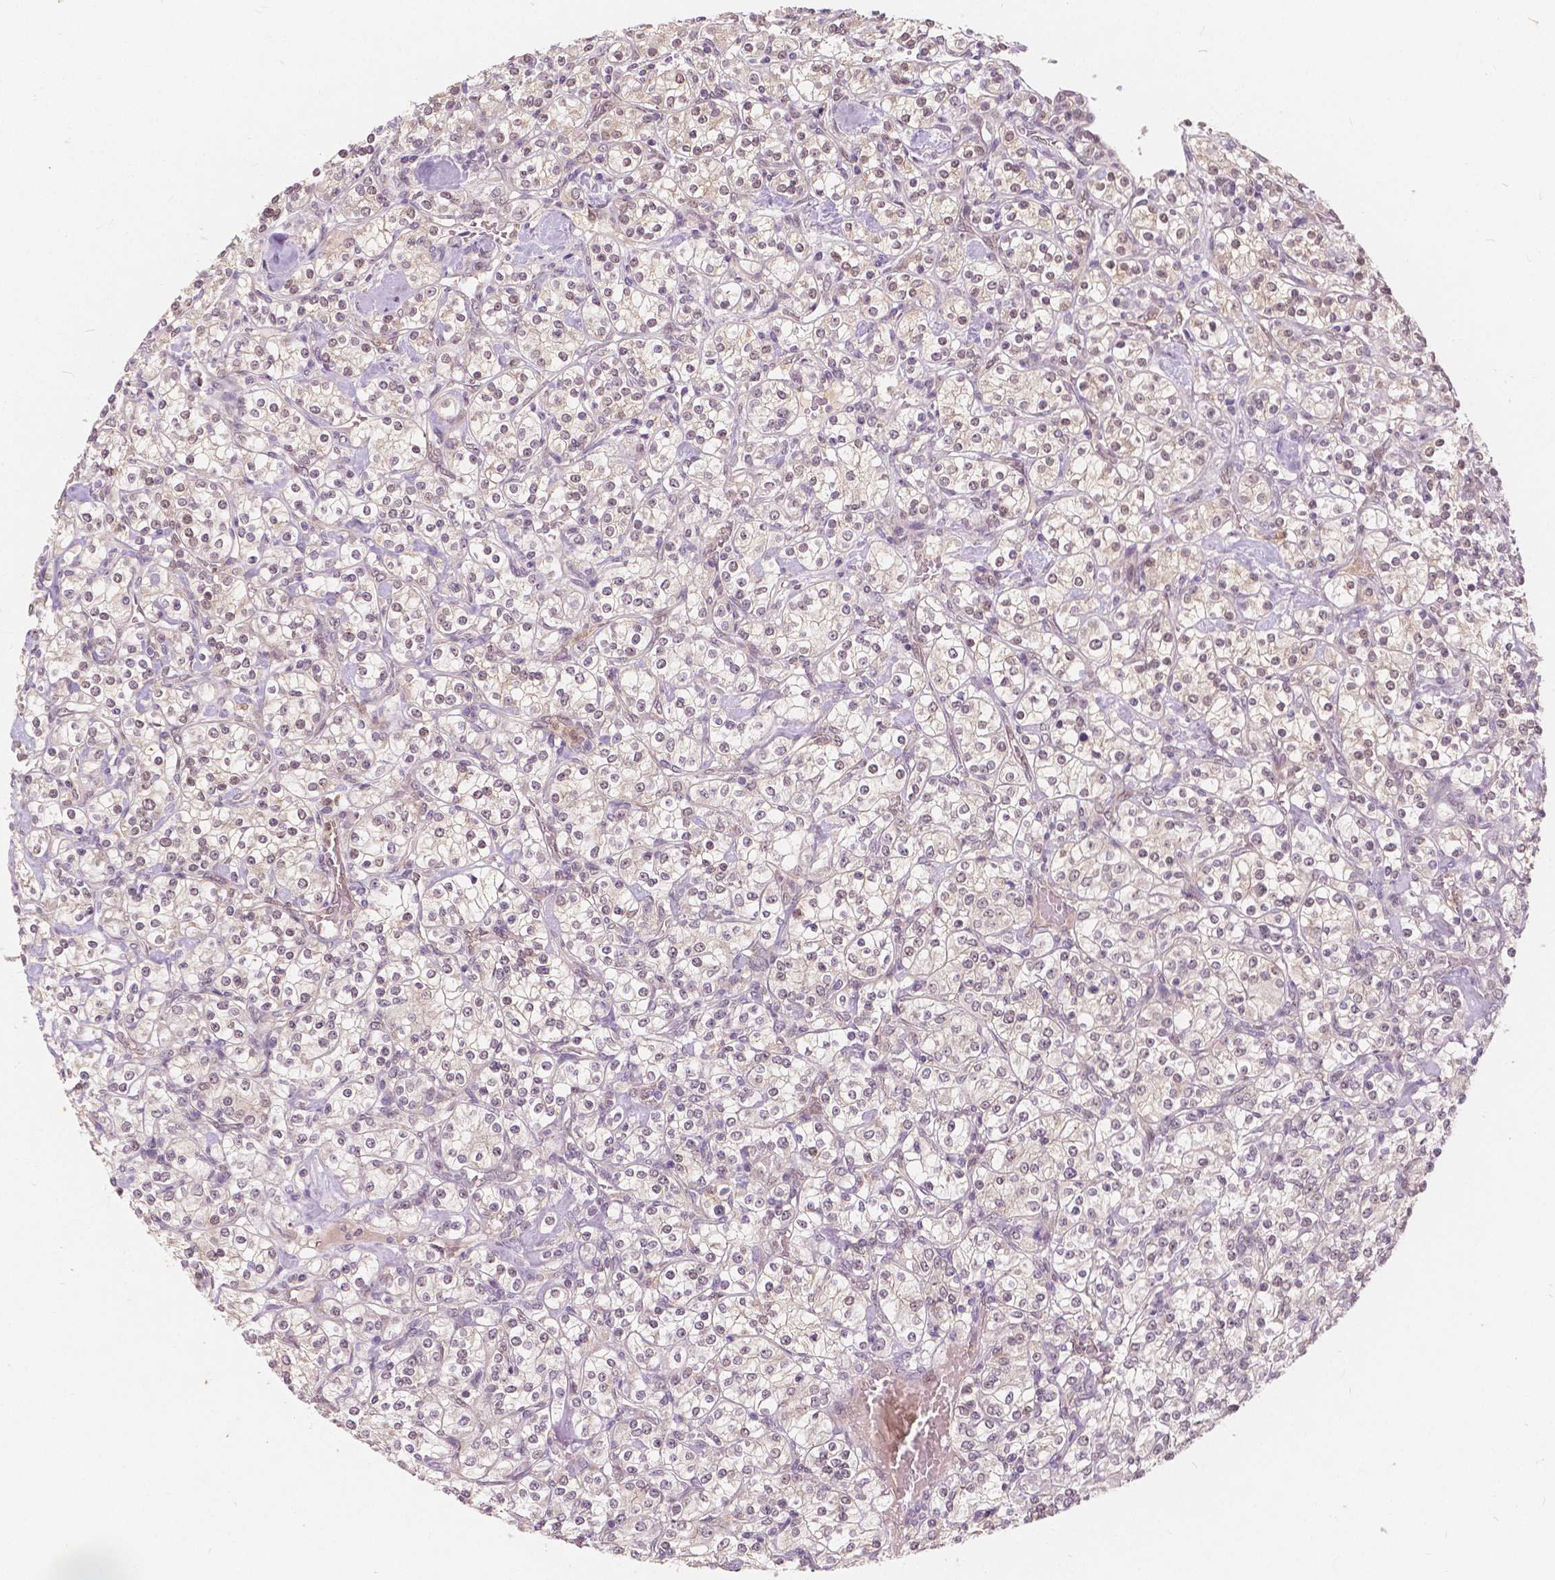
{"staining": {"intensity": "weak", "quantity": "25%-75%", "location": "nuclear"}, "tissue": "renal cancer", "cell_type": "Tumor cells", "image_type": "cancer", "snomed": [{"axis": "morphology", "description": "Adenocarcinoma, NOS"}, {"axis": "topography", "description": "Kidney"}], "caption": "Approximately 25%-75% of tumor cells in human renal adenocarcinoma reveal weak nuclear protein expression as visualized by brown immunohistochemical staining.", "gene": "NAPRT", "patient": {"sex": "male", "age": 77}}